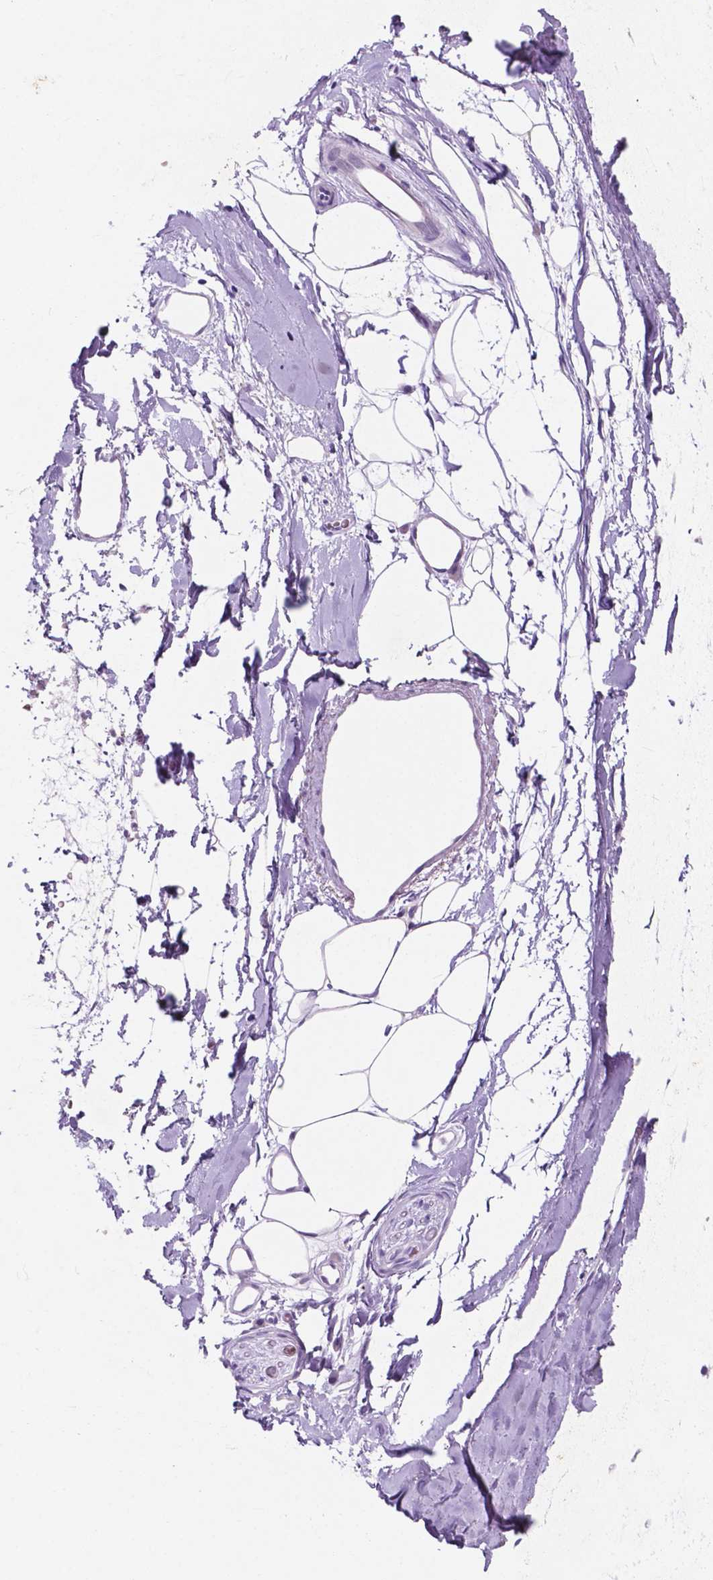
{"staining": {"intensity": "negative", "quantity": "none", "location": "none"}, "tissue": "adipose tissue", "cell_type": "Adipocytes", "image_type": "normal", "snomed": [{"axis": "morphology", "description": "Normal tissue, NOS"}, {"axis": "topography", "description": "Cartilage tissue"}, {"axis": "topography", "description": "Bronchus"}], "caption": "The micrograph displays no significant staining in adipocytes of adipose tissue.", "gene": "EBLN2", "patient": {"sex": "male", "age": 58}}